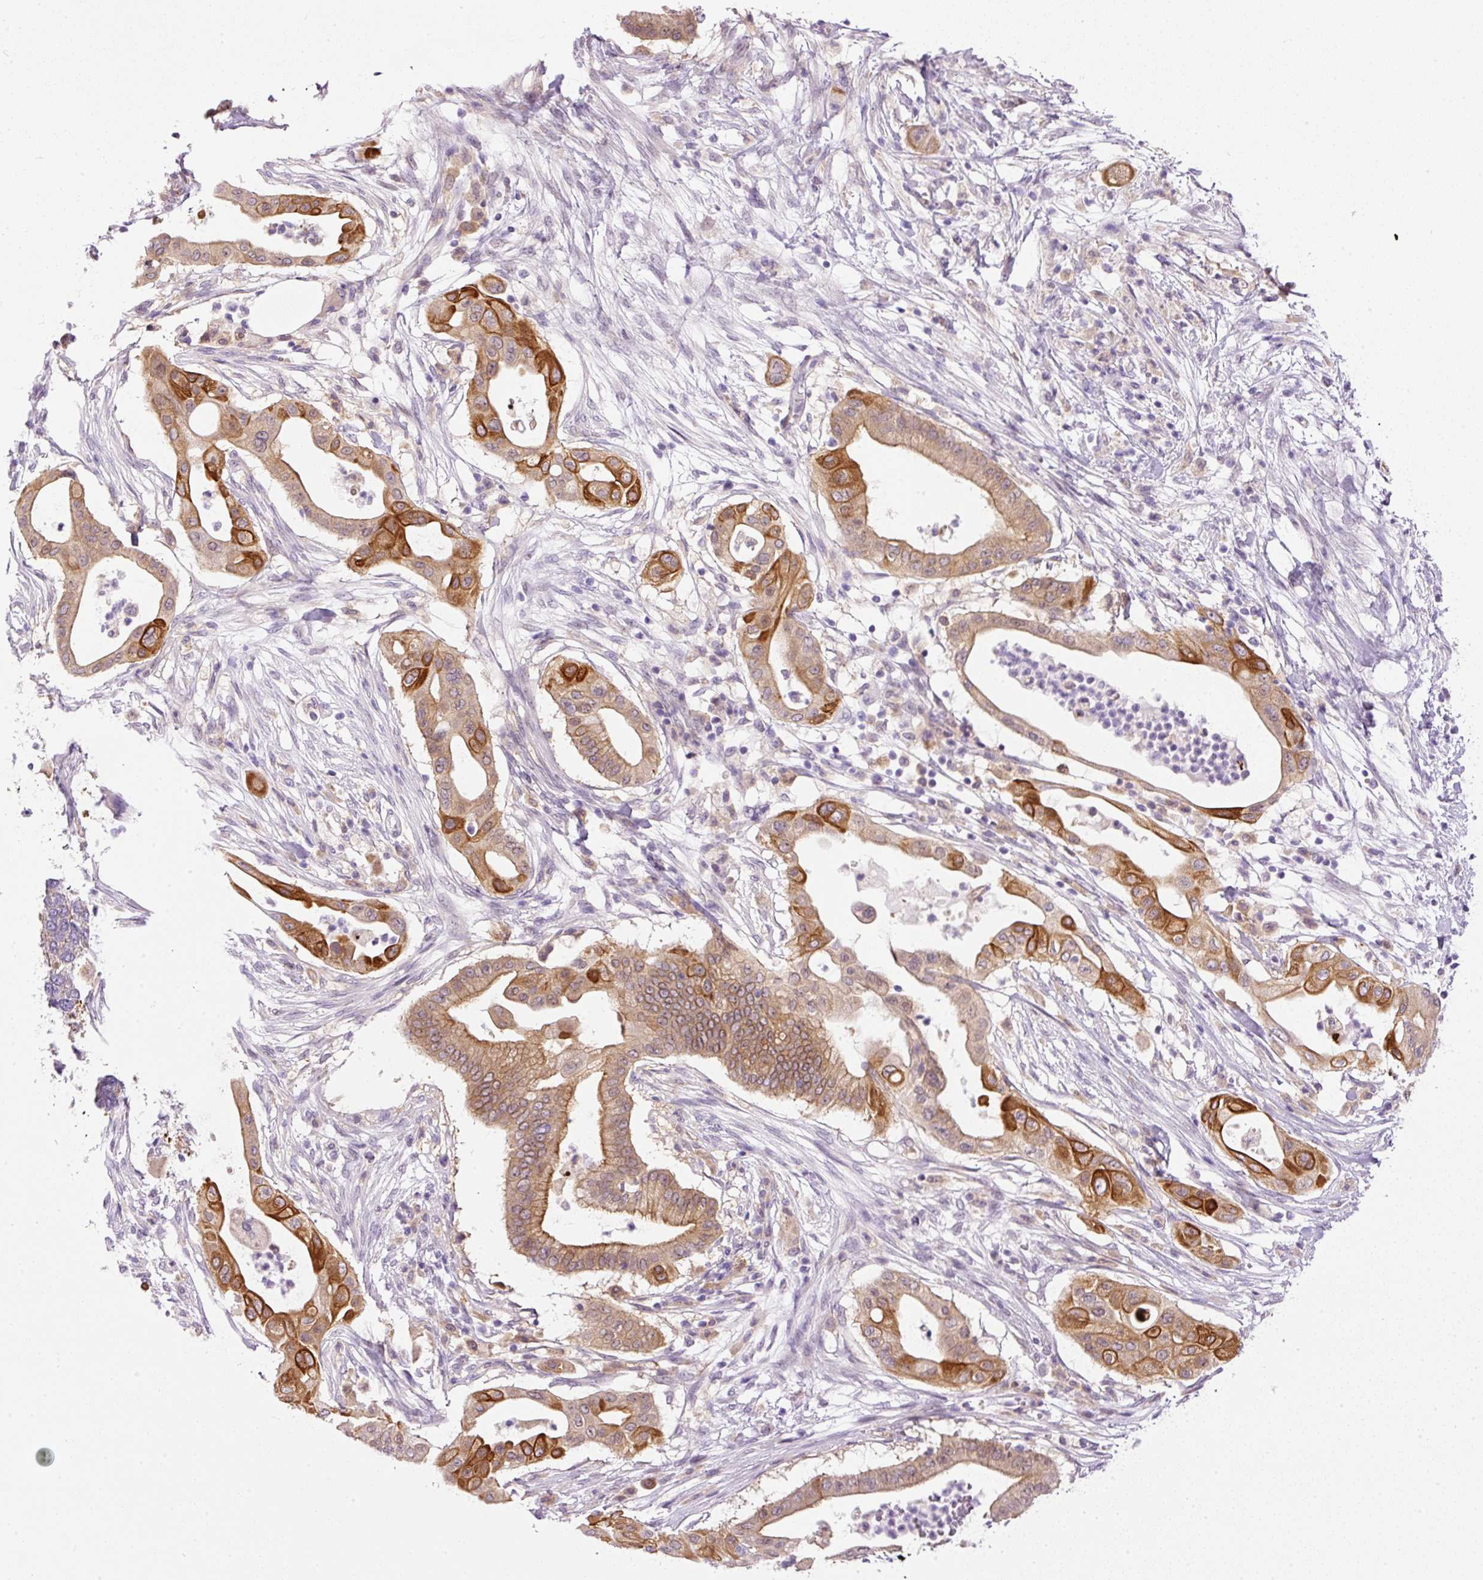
{"staining": {"intensity": "strong", "quantity": "25%-75%", "location": "cytoplasmic/membranous"}, "tissue": "pancreatic cancer", "cell_type": "Tumor cells", "image_type": "cancer", "snomed": [{"axis": "morphology", "description": "Adenocarcinoma, NOS"}, {"axis": "topography", "description": "Pancreas"}], "caption": "Tumor cells display strong cytoplasmic/membranous expression in approximately 25%-75% of cells in adenocarcinoma (pancreatic). Nuclei are stained in blue.", "gene": "SRC", "patient": {"sex": "male", "age": 68}}